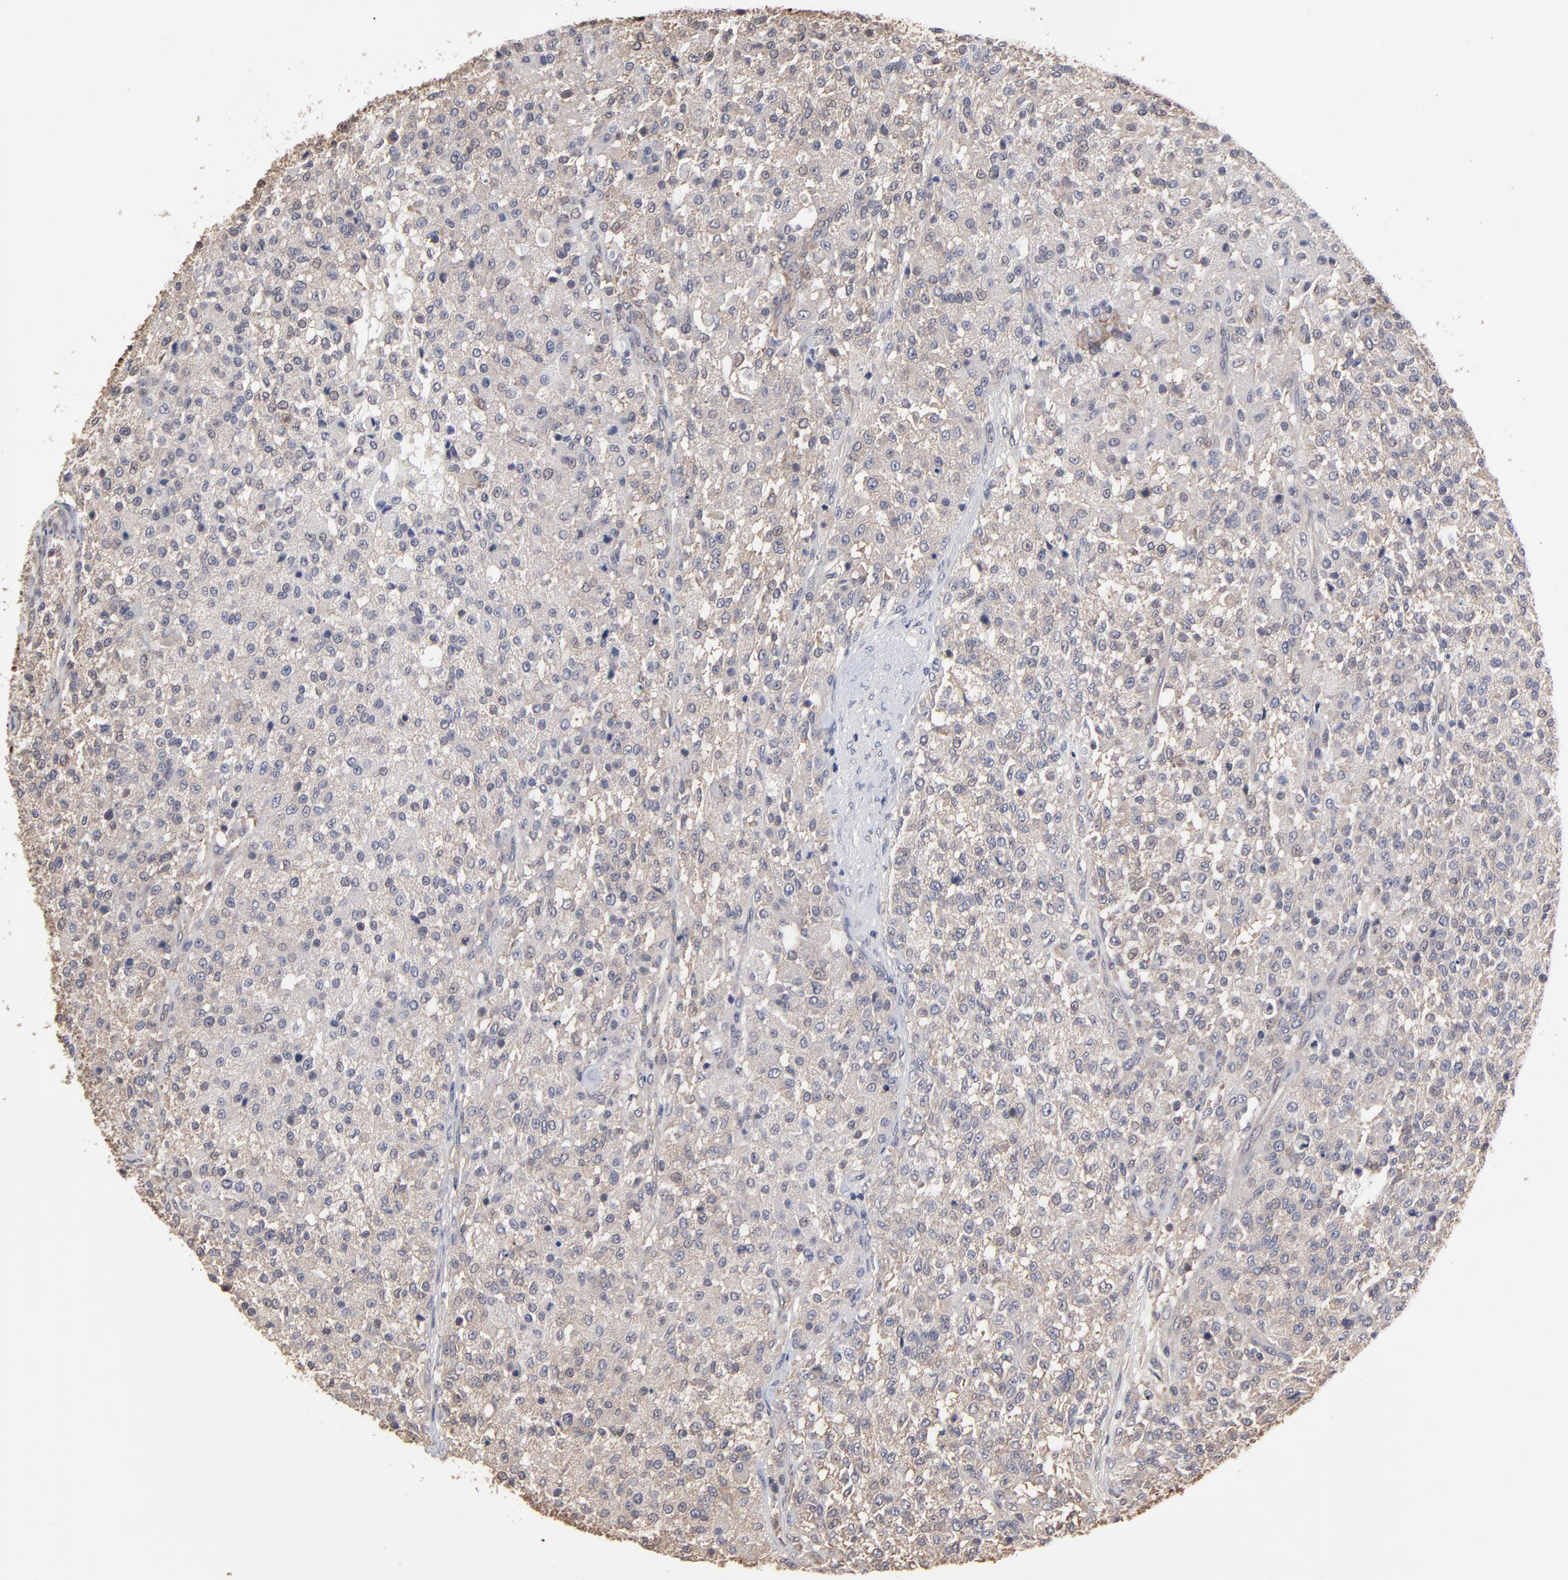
{"staining": {"intensity": "negative", "quantity": "none", "location": "none"}, "tissue": "testis cancer", "cell_type": "Tumor cells", "image_type": "cancer", "snomed": [{"axis": "morphology", "description": "Seminoma, NOS"}, {"axis": "topography", "description": "Testis"}], "caption": "Immunohistochemical staining of testis cancer demonstrates no significant staining in tumor cells.", "gene": "CCT2", "patient": {"sex": "male", "age": 59}}